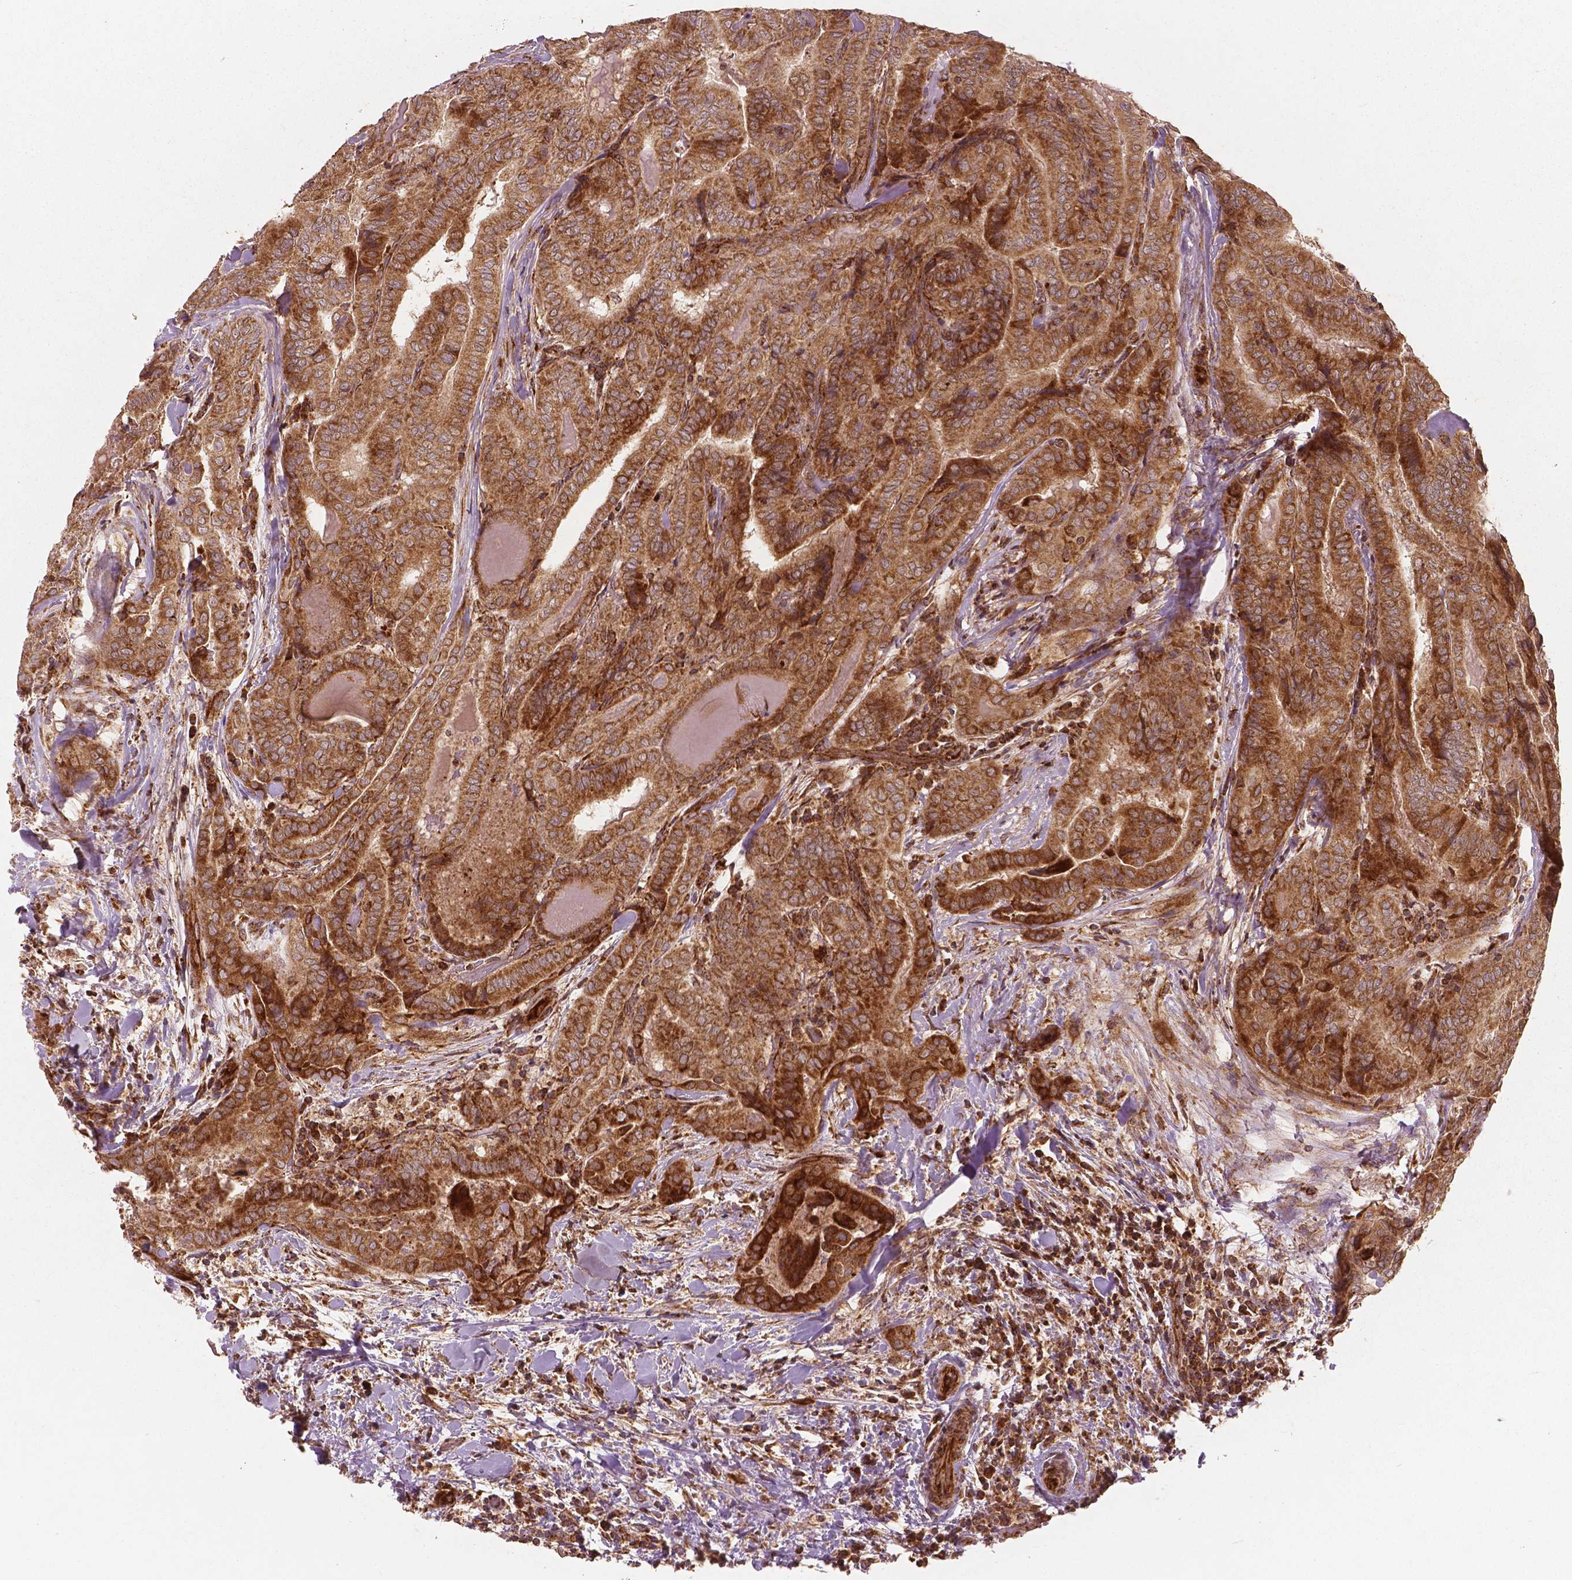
{"staining": {"intensity": "strong", "quantity": ">75%", "location": "cytoplasmic/membranous"}, "tissue": "thyroid cancer", "cell_type": "Tumor cells", "image_type": "cancer", "snomed": [{"axis": "morphology", "description": "Papillary adenocarcinoma, NOS"}, {"axis": "topography", "description": "Thyroid gland"}], "caption": "The histopathology image shows immunohistochemical staining of papillary adenocarcinoma (thyroid). There is strong cytoplasmic/membranous positivity is present in about >75% of tumor cells. Using DAB (3,3'-diaminobenzidine) (brown) and hematoxylin (blue) stains, captured at high magnification using brightfield microscopy.", "gene": "PGAM5", "patient": {"sex": "female", "age": 61}}